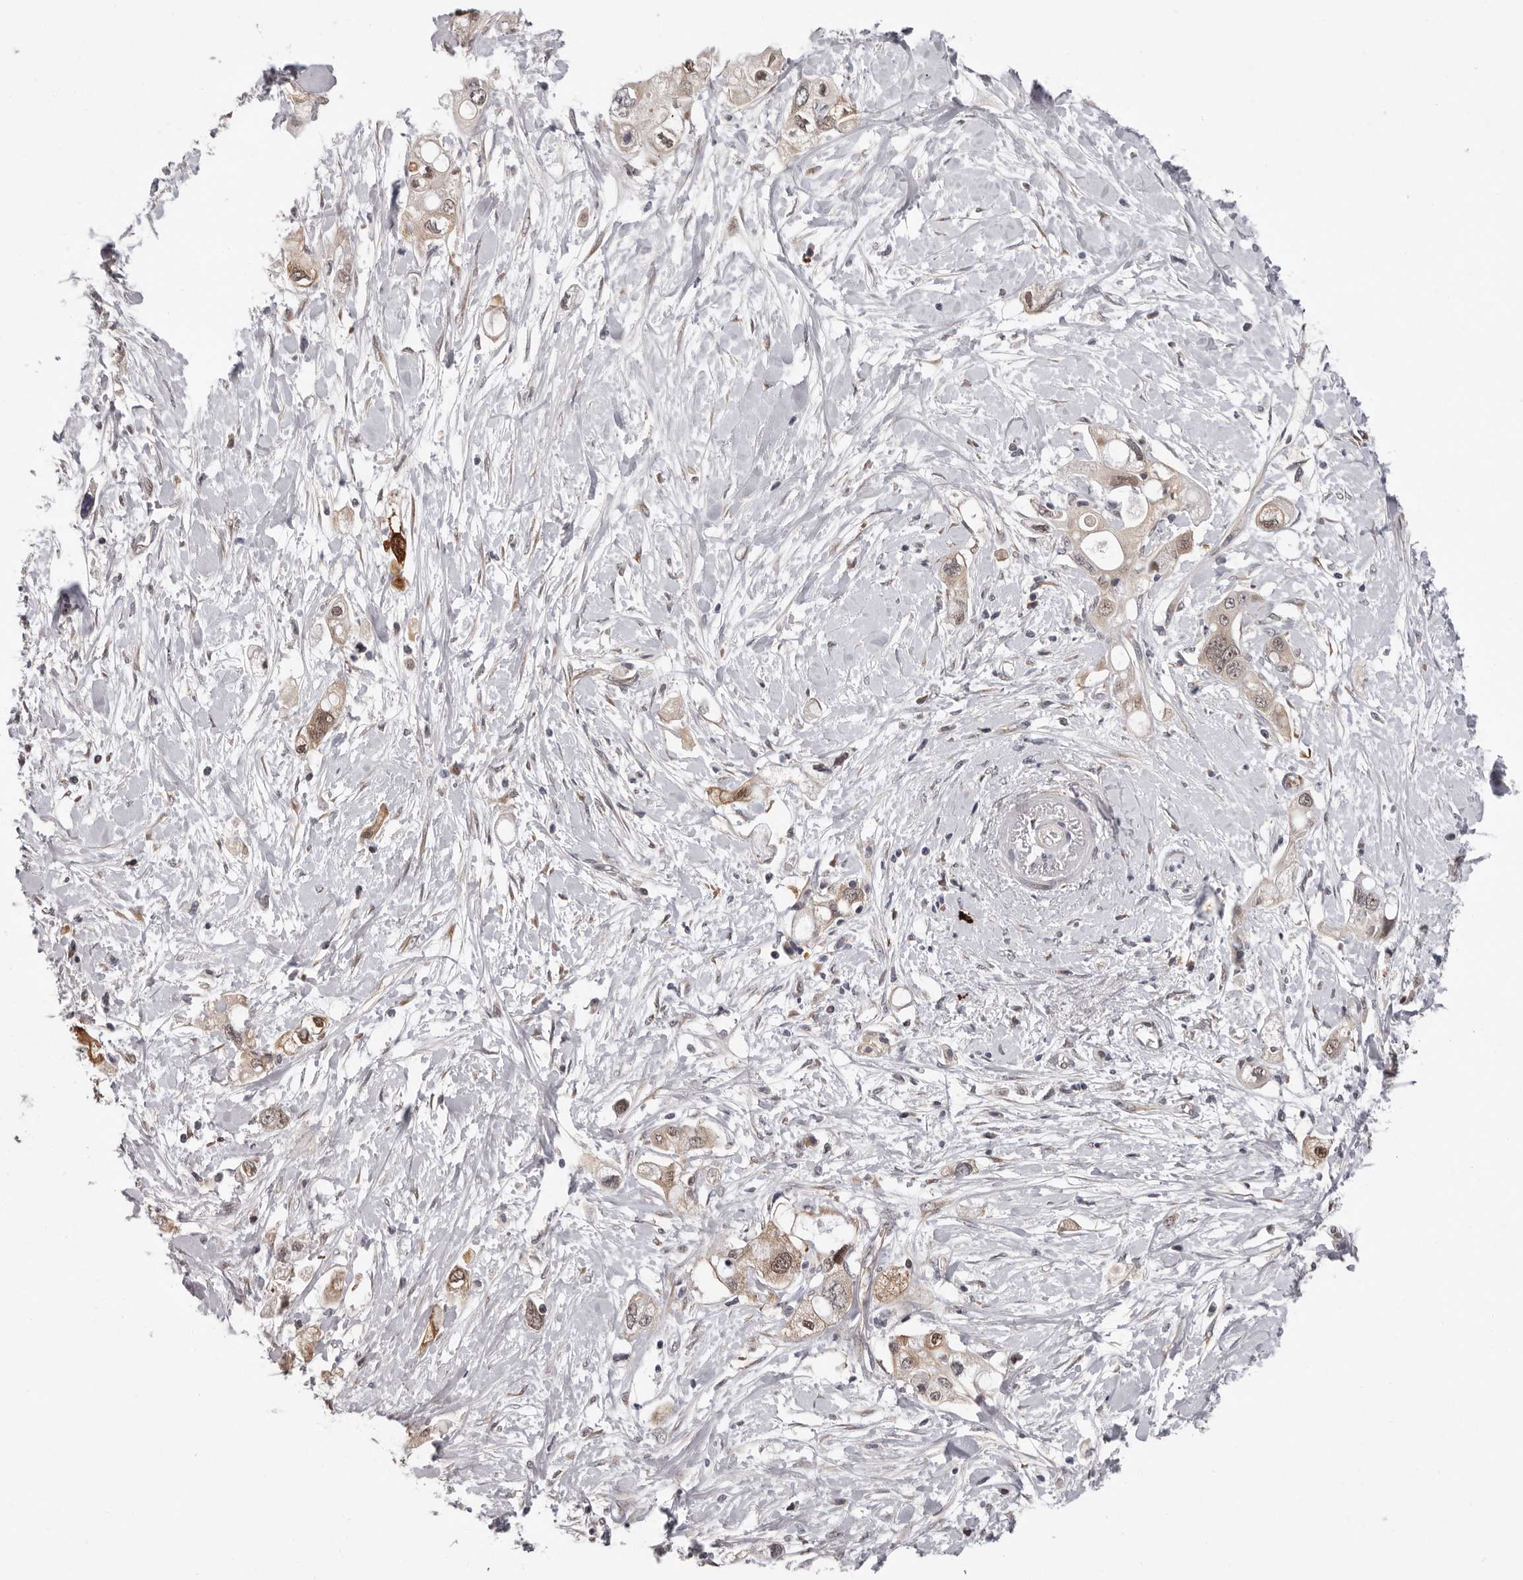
{"staining": {"intensity": "weak", "quantity": "25%-75%", "location": "cytoplasmic/membranous,nuclear"}, "tissue": "pancreatic cancer", "cell_type": "Tumor cells", "image_type": "cancer", "snomed": [{"axis": "morphology", "description": "Adenocarcinoma, NOS"}, {"axis": "topography", "description": "Pancreas"}], "caption": "Immunohistochemistry (IHC) of human pancreatic adenocarcinoma reveals low levels of weak cytoplasmic/membranous and nuclear expression in approximately 25%-75% of tumor cells. Immunohistochemistry stains the protein of interest in brown and the nuclei are stained blue.", "gene": "MED8", "patient": {"sex": "female", "age": 56}}